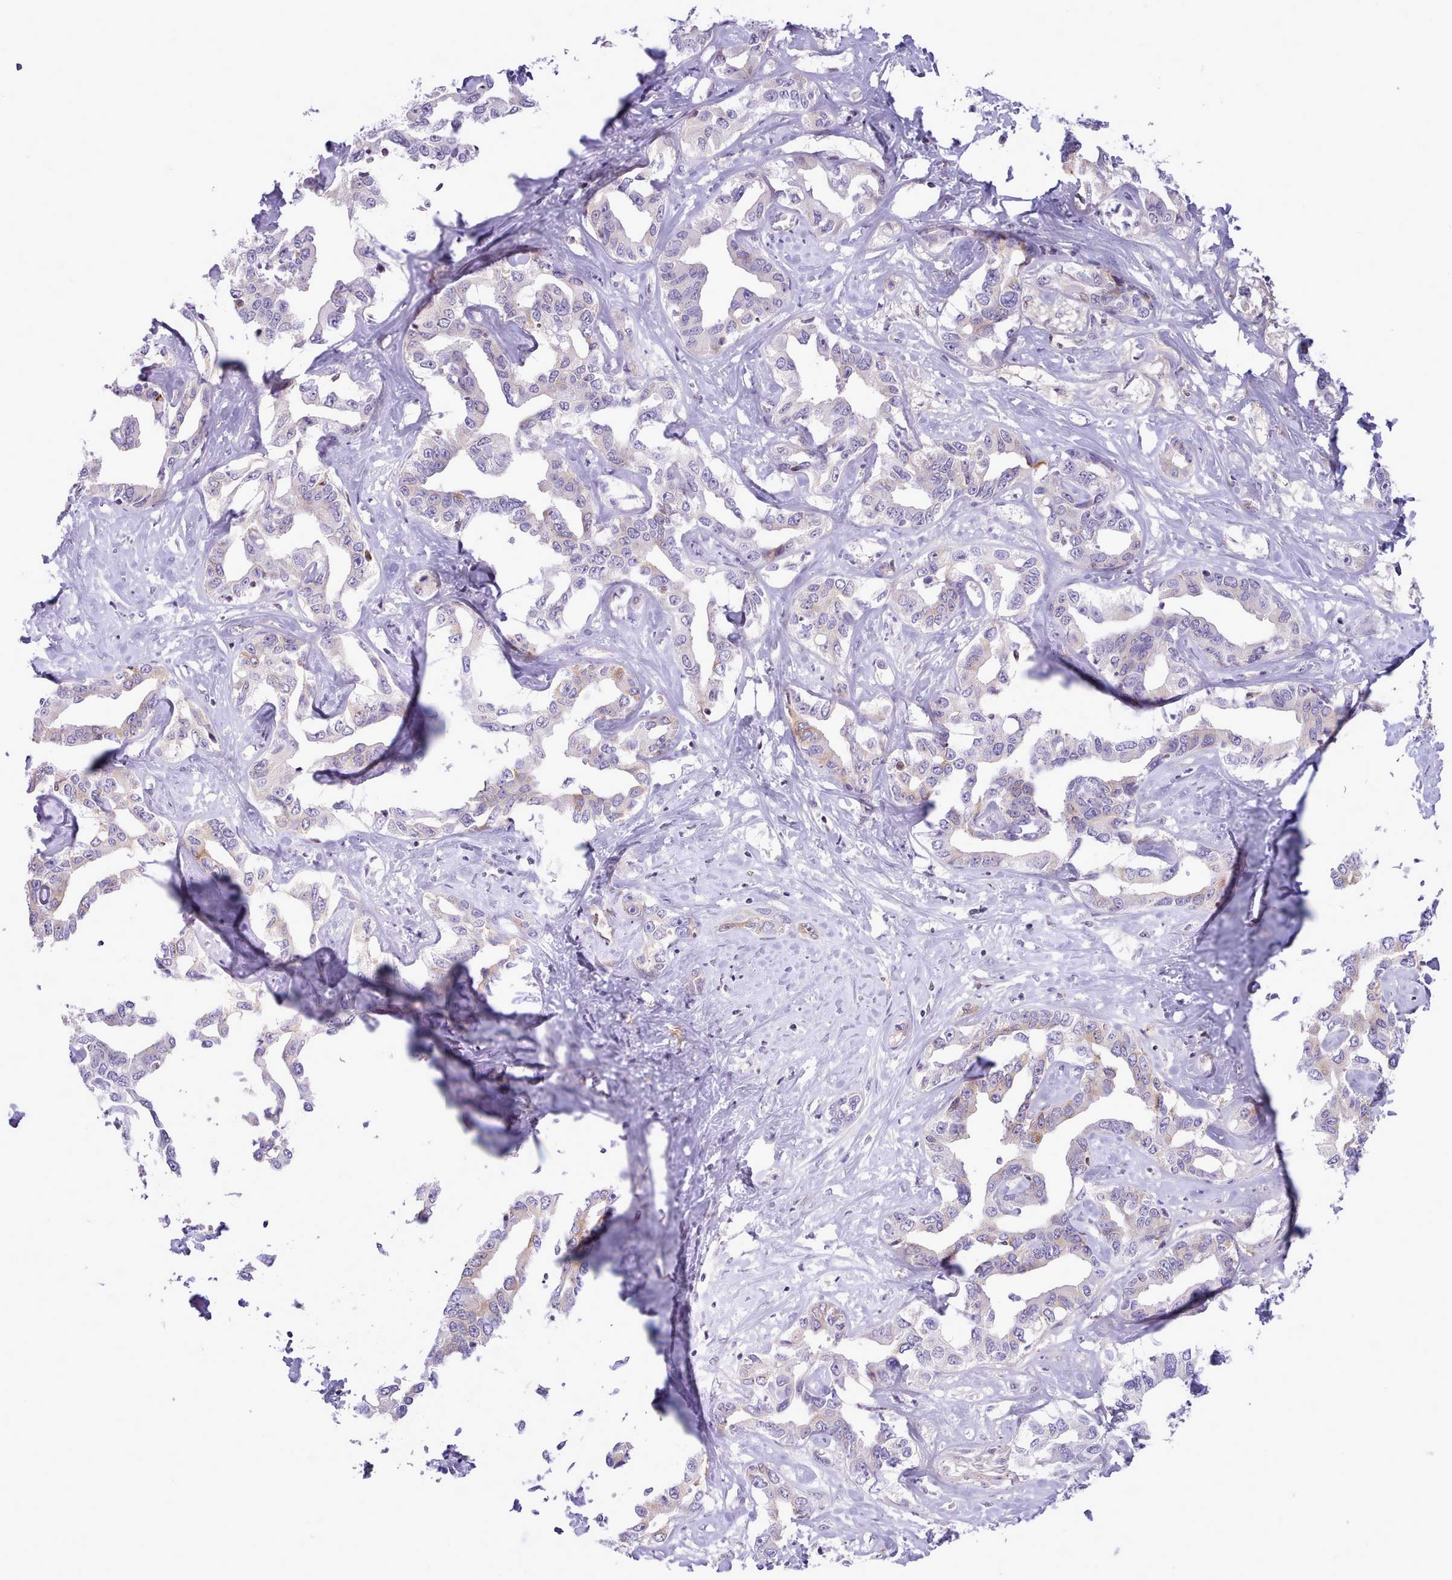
{"staining": {"intensity": "weak", "quantity": "<25%", "location": "cytoplasmic/membranous"}, "tissue": "liver cancer", "cell_type": "Tumor cells", "image_type": "cancer", "snomed": [{"axis": "morphology", "description": "Cholangiocarcinoma"}, {"axis": "topography", "description": "Liver"}], "caption": "Immunohistochemistry image of cholangiocarcinoma (liver) stained for a protein (brown), which displays no staining in tumor cells.", "gene": "CYP2A13", "patient": {"sex": "male", "age": 59}}